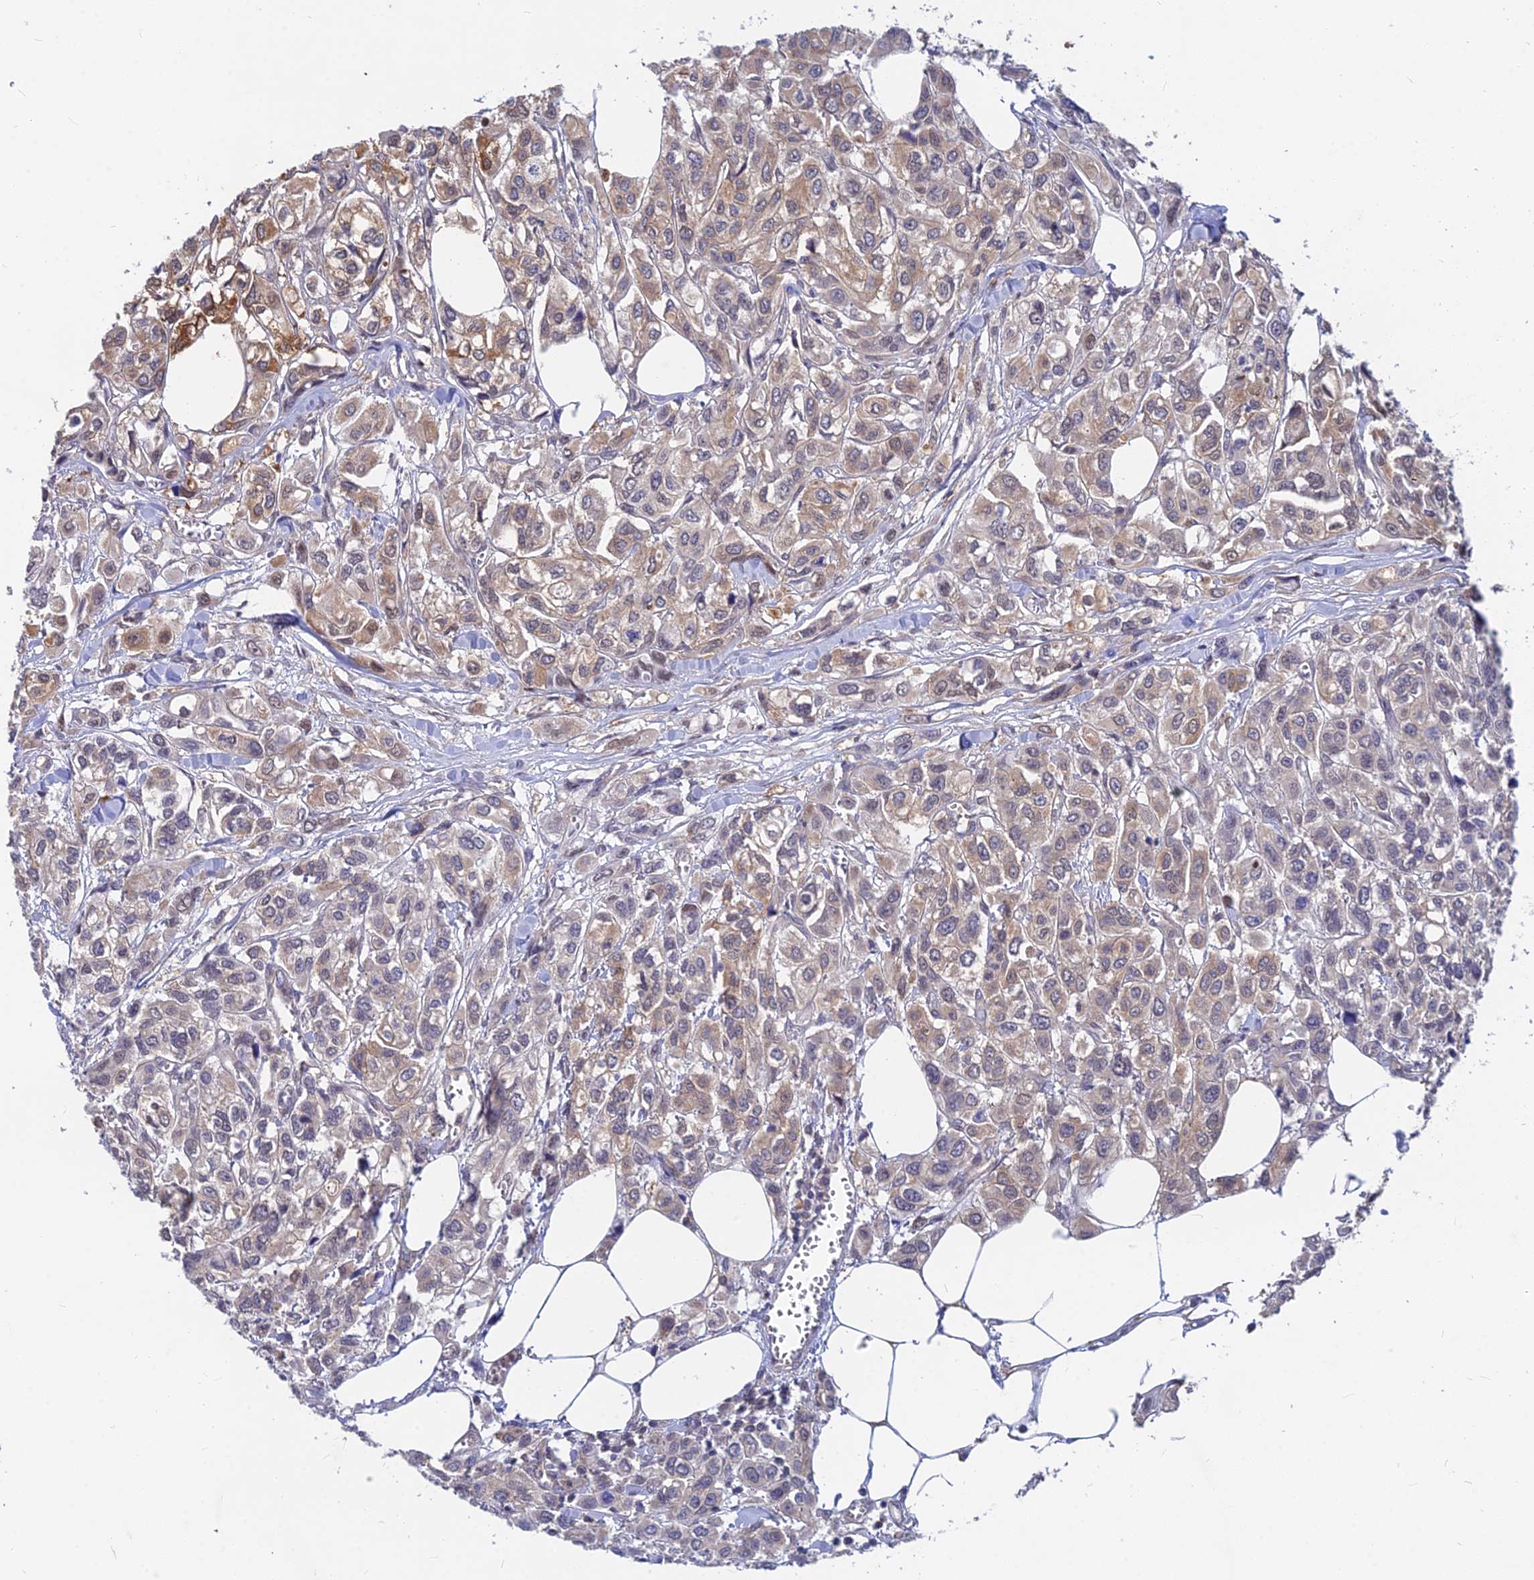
{"staining": {"intensity": "moderate", "quantity": "25%-75%", "location": "cytoplasmic/membranous"}, "tissue": "urothelial cancer", "cell_type": "Tumor cells", "image_type": "cancer", "snomed": [{"axis": "morphology", "description": "Urothelial carcinoma, High grade"}, {"axis": "topography", "description": "Urinary bladder"}], "caption": "Urothelial carcinoma (high-grade) tissue displays moderate cytoplasmic/membranous positivity in approximately 25%-75% of tumor cells, visualized by immunohistochemistry.", "gene": "B3GALT4", "patient": {"sex": "male", "age": 67}}